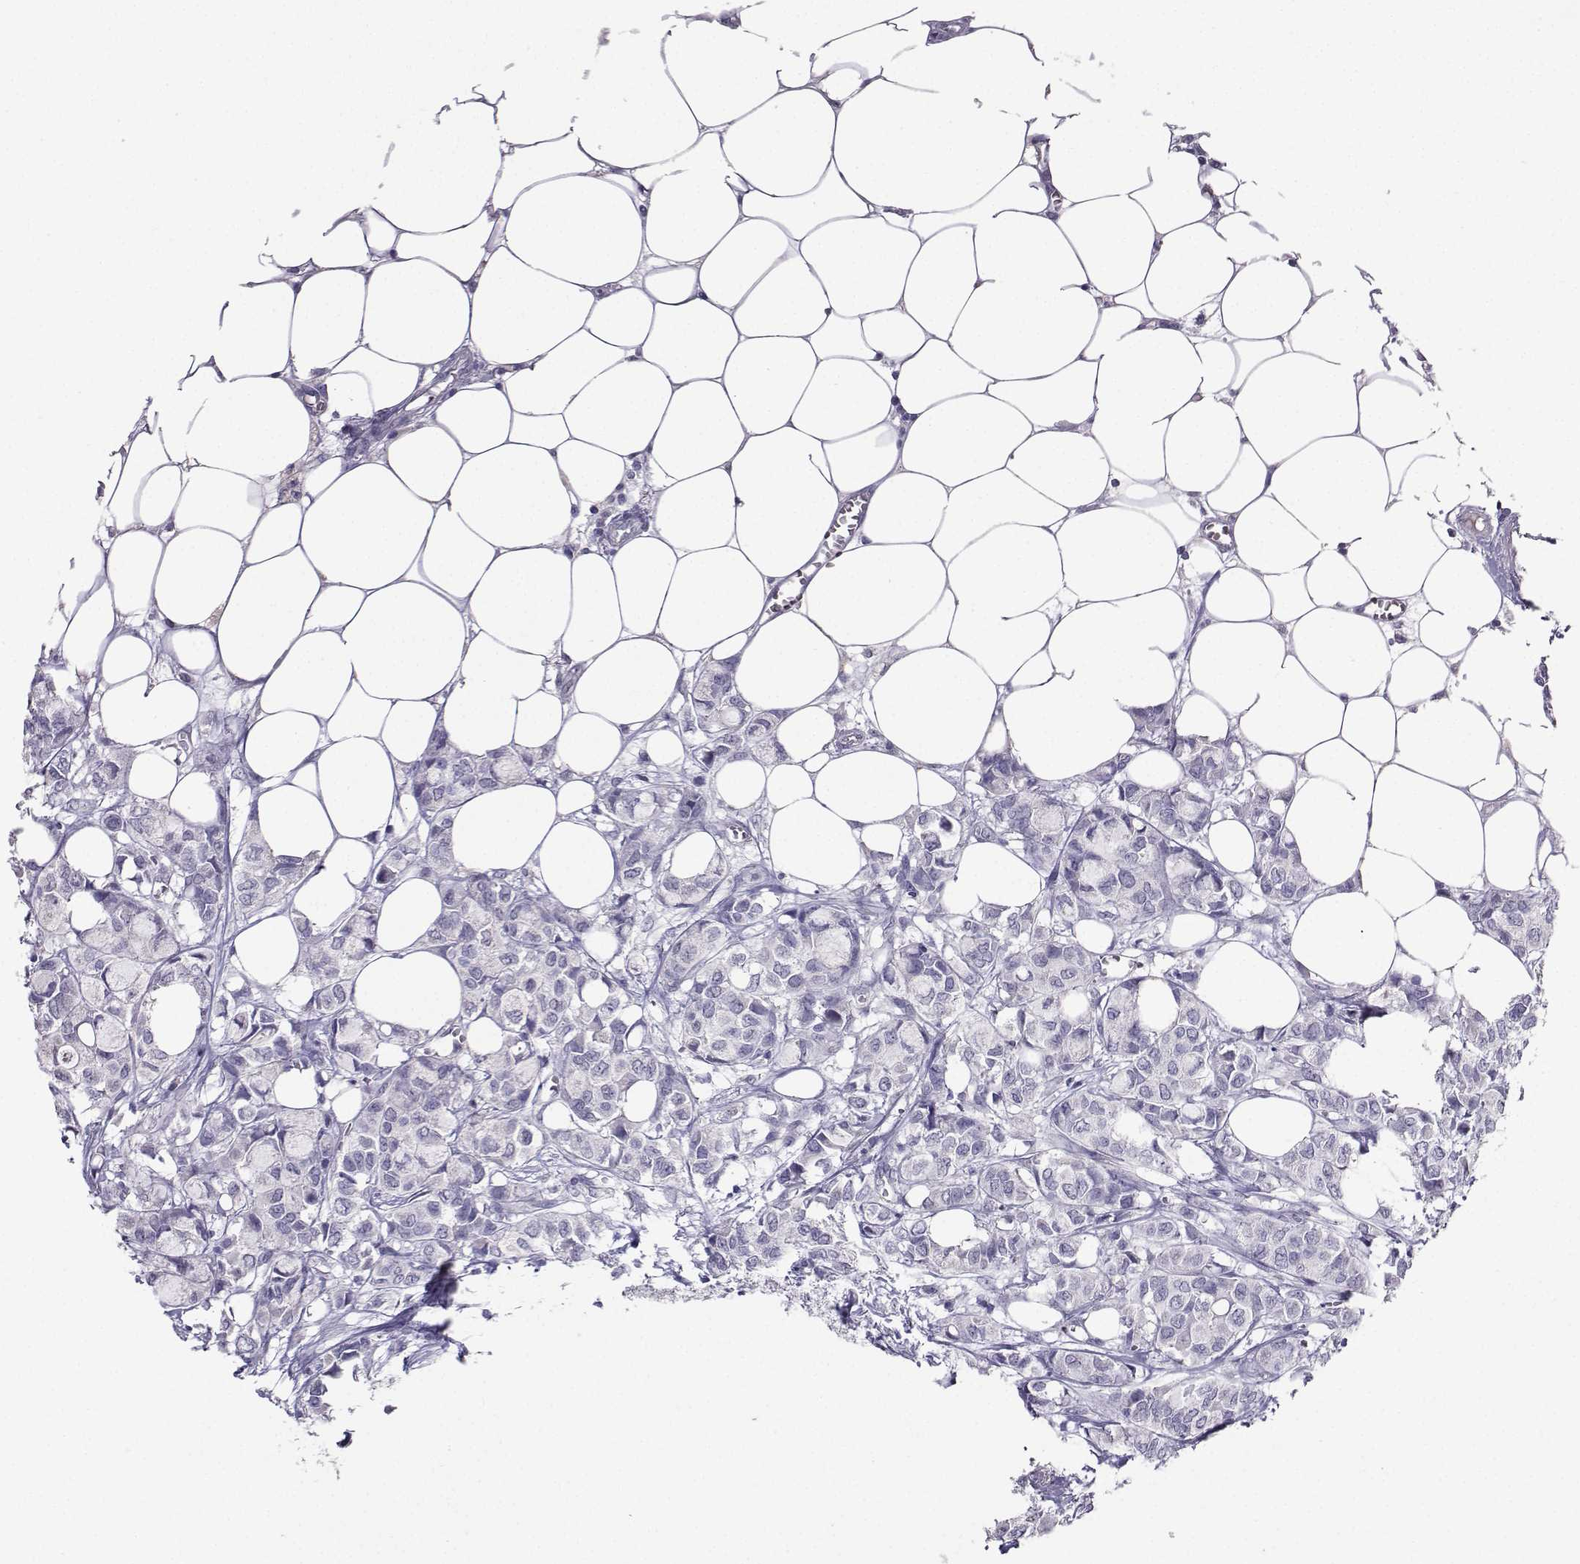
{"staining": {"intensity": "negative", "quantity": "none", "location": "none"}, "tissue": "breast cancer", "cell_type": "Tumor cells", "image_type": "cancer", "snomed": [{"axis": "morphology", "description": "Duct carcinoma"}, {"axis": "topography", "description": "Breast"}], "caption": "IHC of human breast cancer exhibits no expression in tumor cells.", "gene": "CARTPT", "patient": {"sex": "female", "age": 85}}